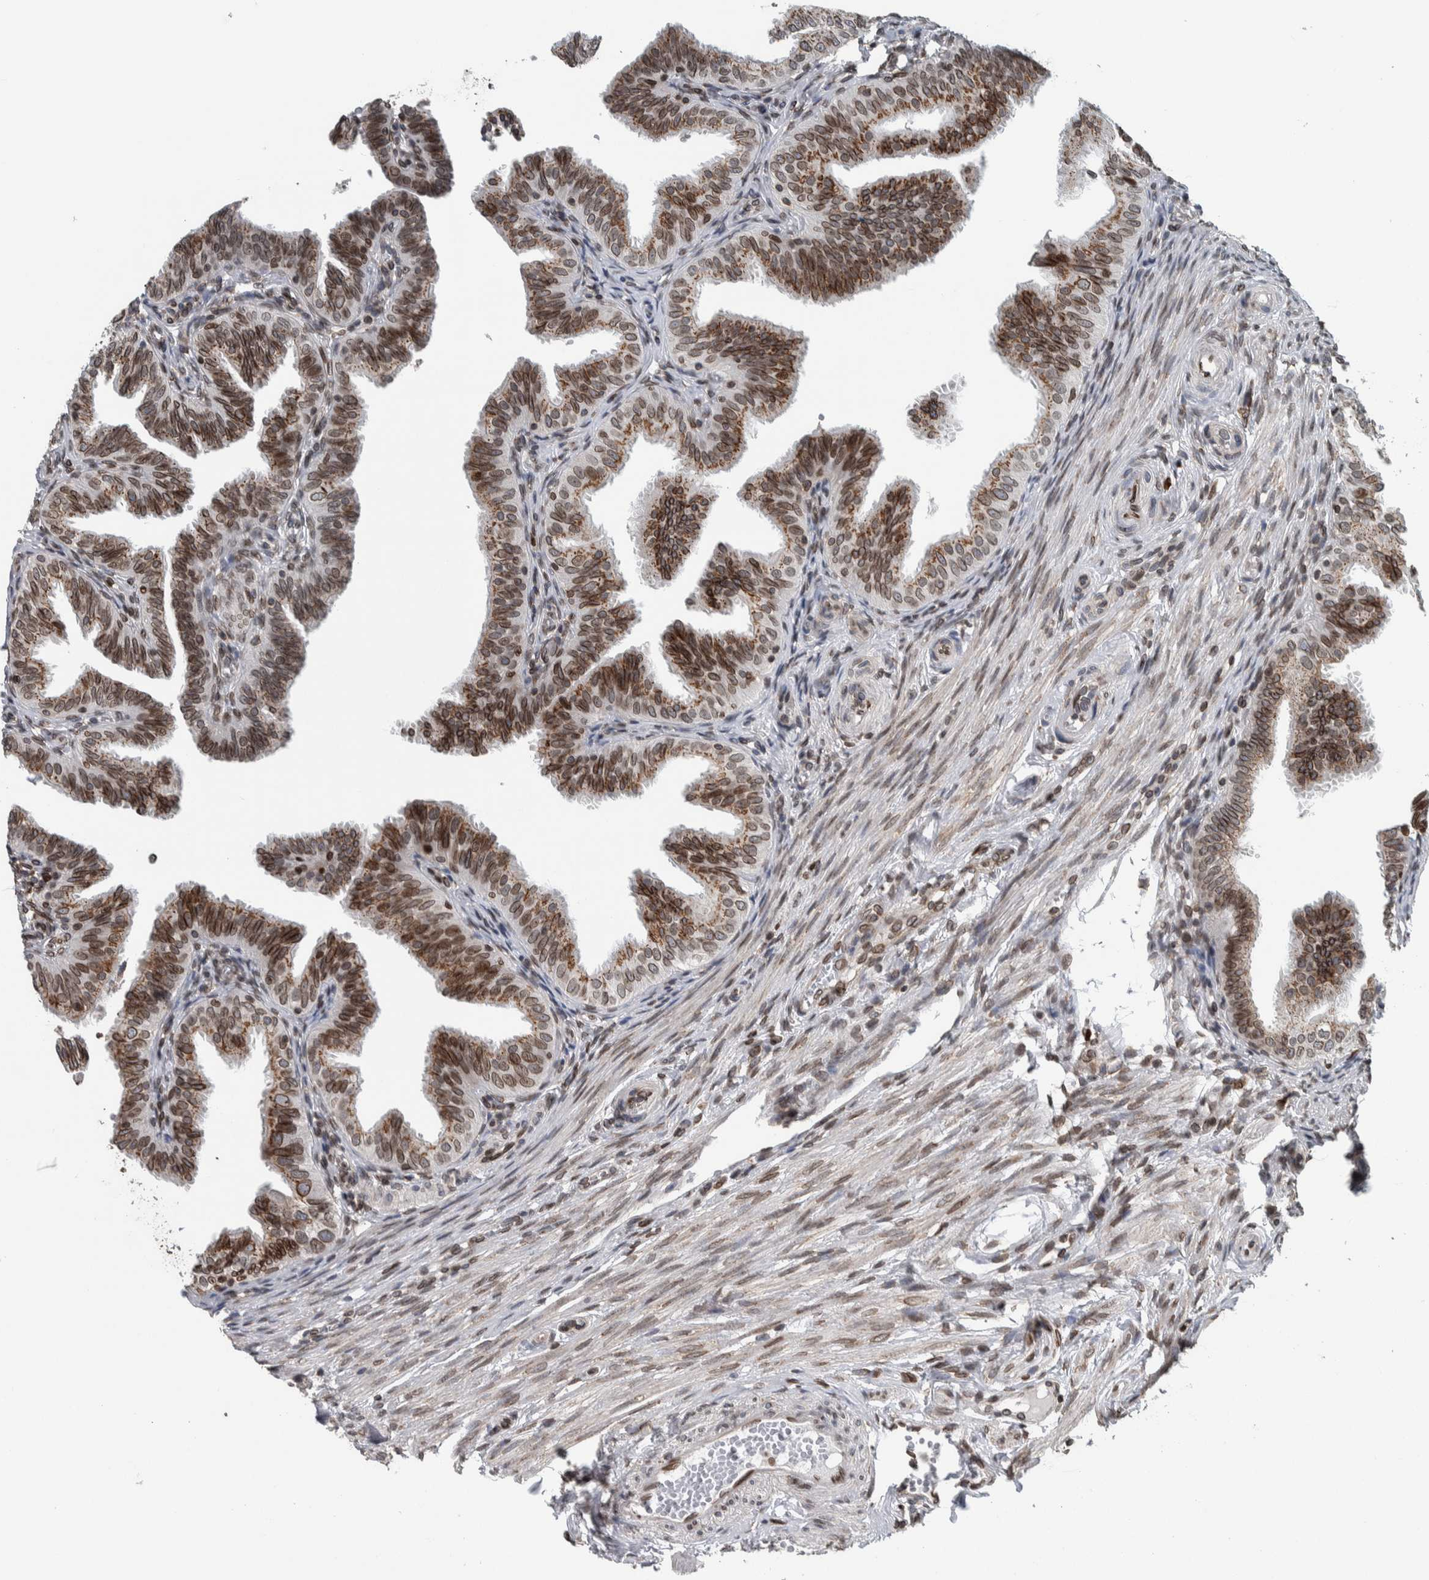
{"staining": {"intensity": "moderate", "quantity": ">75%", "location": "cytoplasmic/membranous,nuclear"}, "tissue": "fallopian tube", "cell_type": "Glandular cells", "image_type": "normal", "snomed": [{"axis": "morphology", "description": "Normal tissue, NOS"}, {"axis": "topography", "description": "Fallopian tube"}], "caption": "A brown stain shows moderate cytoplasmic/membranous,nuclear positivity of a protein in glandular cells of benign fallopian tube. The staining was performed using DAB (3,3'-diaminobenzidine), with brown indicating positive protein expression. Nuclei are stained blue with hematoxylin.", "gene": "FAM135B", "patient": {"sex": "female", "age": 35}}